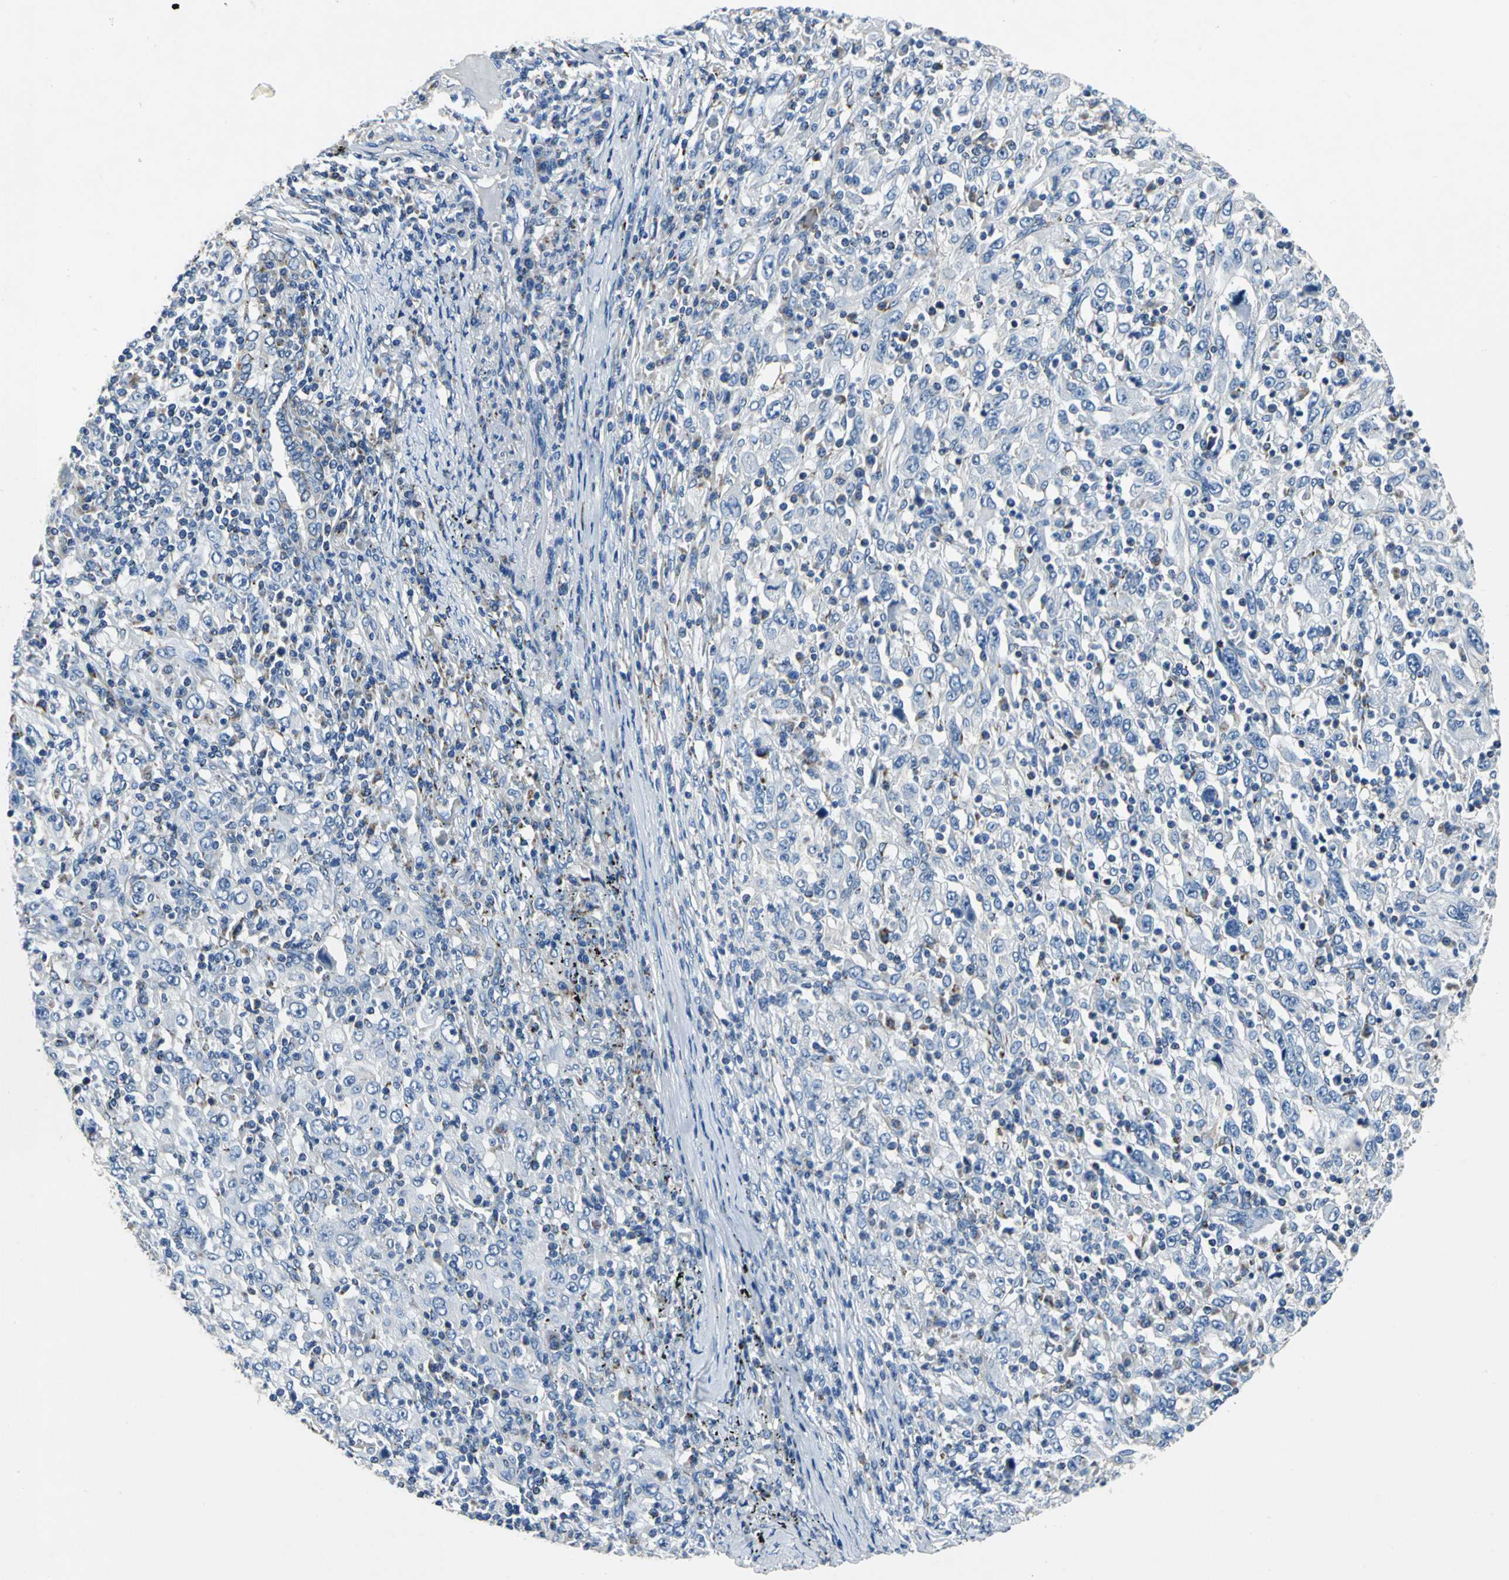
{"staining": {"intensity": "negative", "quantity": "none", "location": "none"}, "tissue": "melanoma", "cell_type": "Tumor cells", "image_type": "cancer", "snomed": [{"axis": "morphology", "description": "Malignant melanoma, Metastatic site"}, {"axis": "topography", "description": "Skin"}], "caption": "Tumor cells are negative for brown protein staining in malignant melanoma (metastatic site).", "gene": "IFI6", "patient": {"sex": "female", "age": 56}}